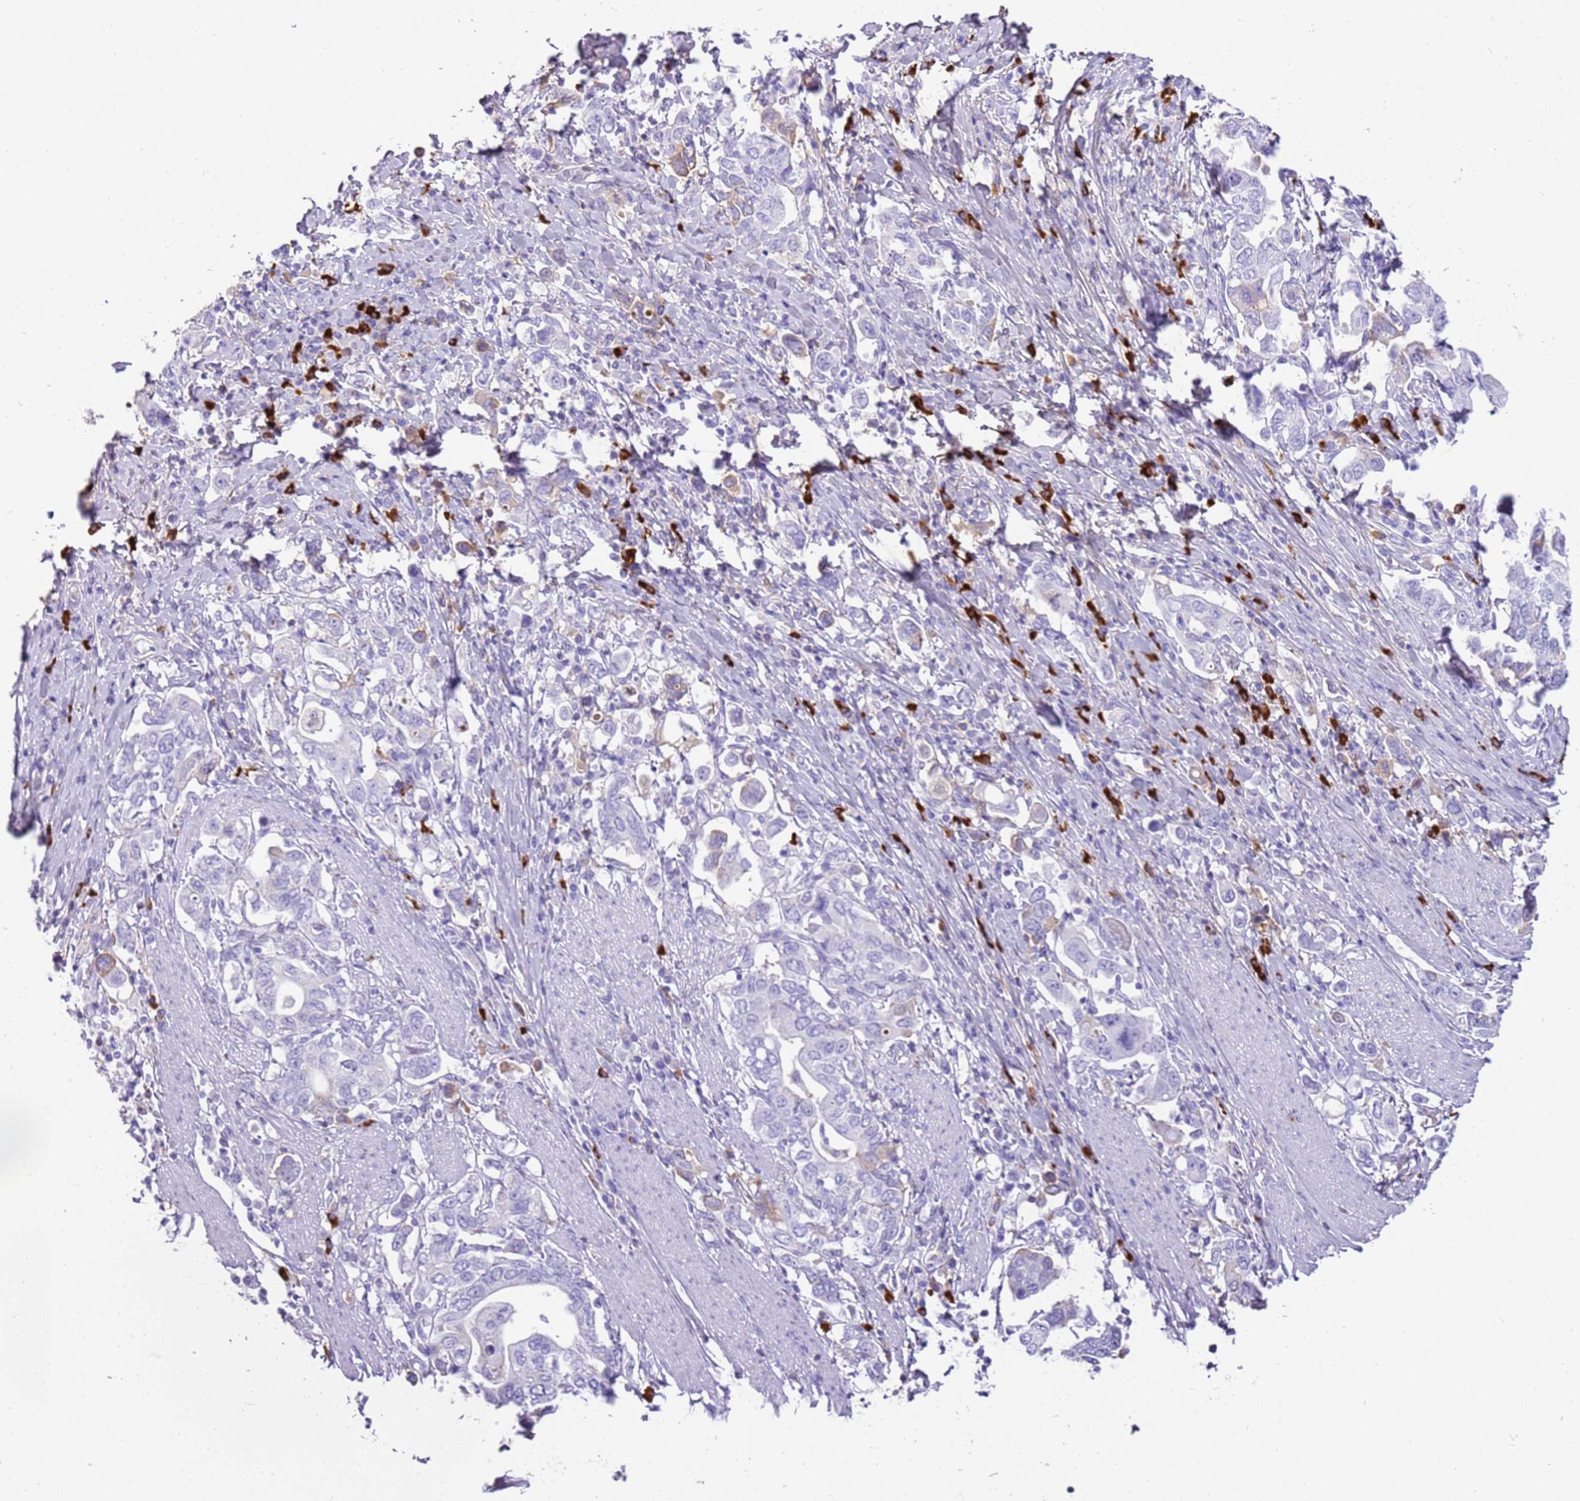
{"staining": {"intensity": "negative", "quantity": "none", "location": "none"}, "tissue": "stomach cancer", "cell_type": "Tumor cells", "image_type": "cancer", "snomed": [{"axis": "morphology", "description": "Adenocarcinoma, NOS"}, {"axis": "topography", "description": "Stomach, upper"}, {"axis": "topography", "description": "Stomach"}], "caption": "Stomach cancer (adenocarcinoma) was stained to show a protein in brown. There is no significant positivity in tumor cells.", "gene": "IGKV3D-11", "patient": {"sex": "male", "age": 62}}